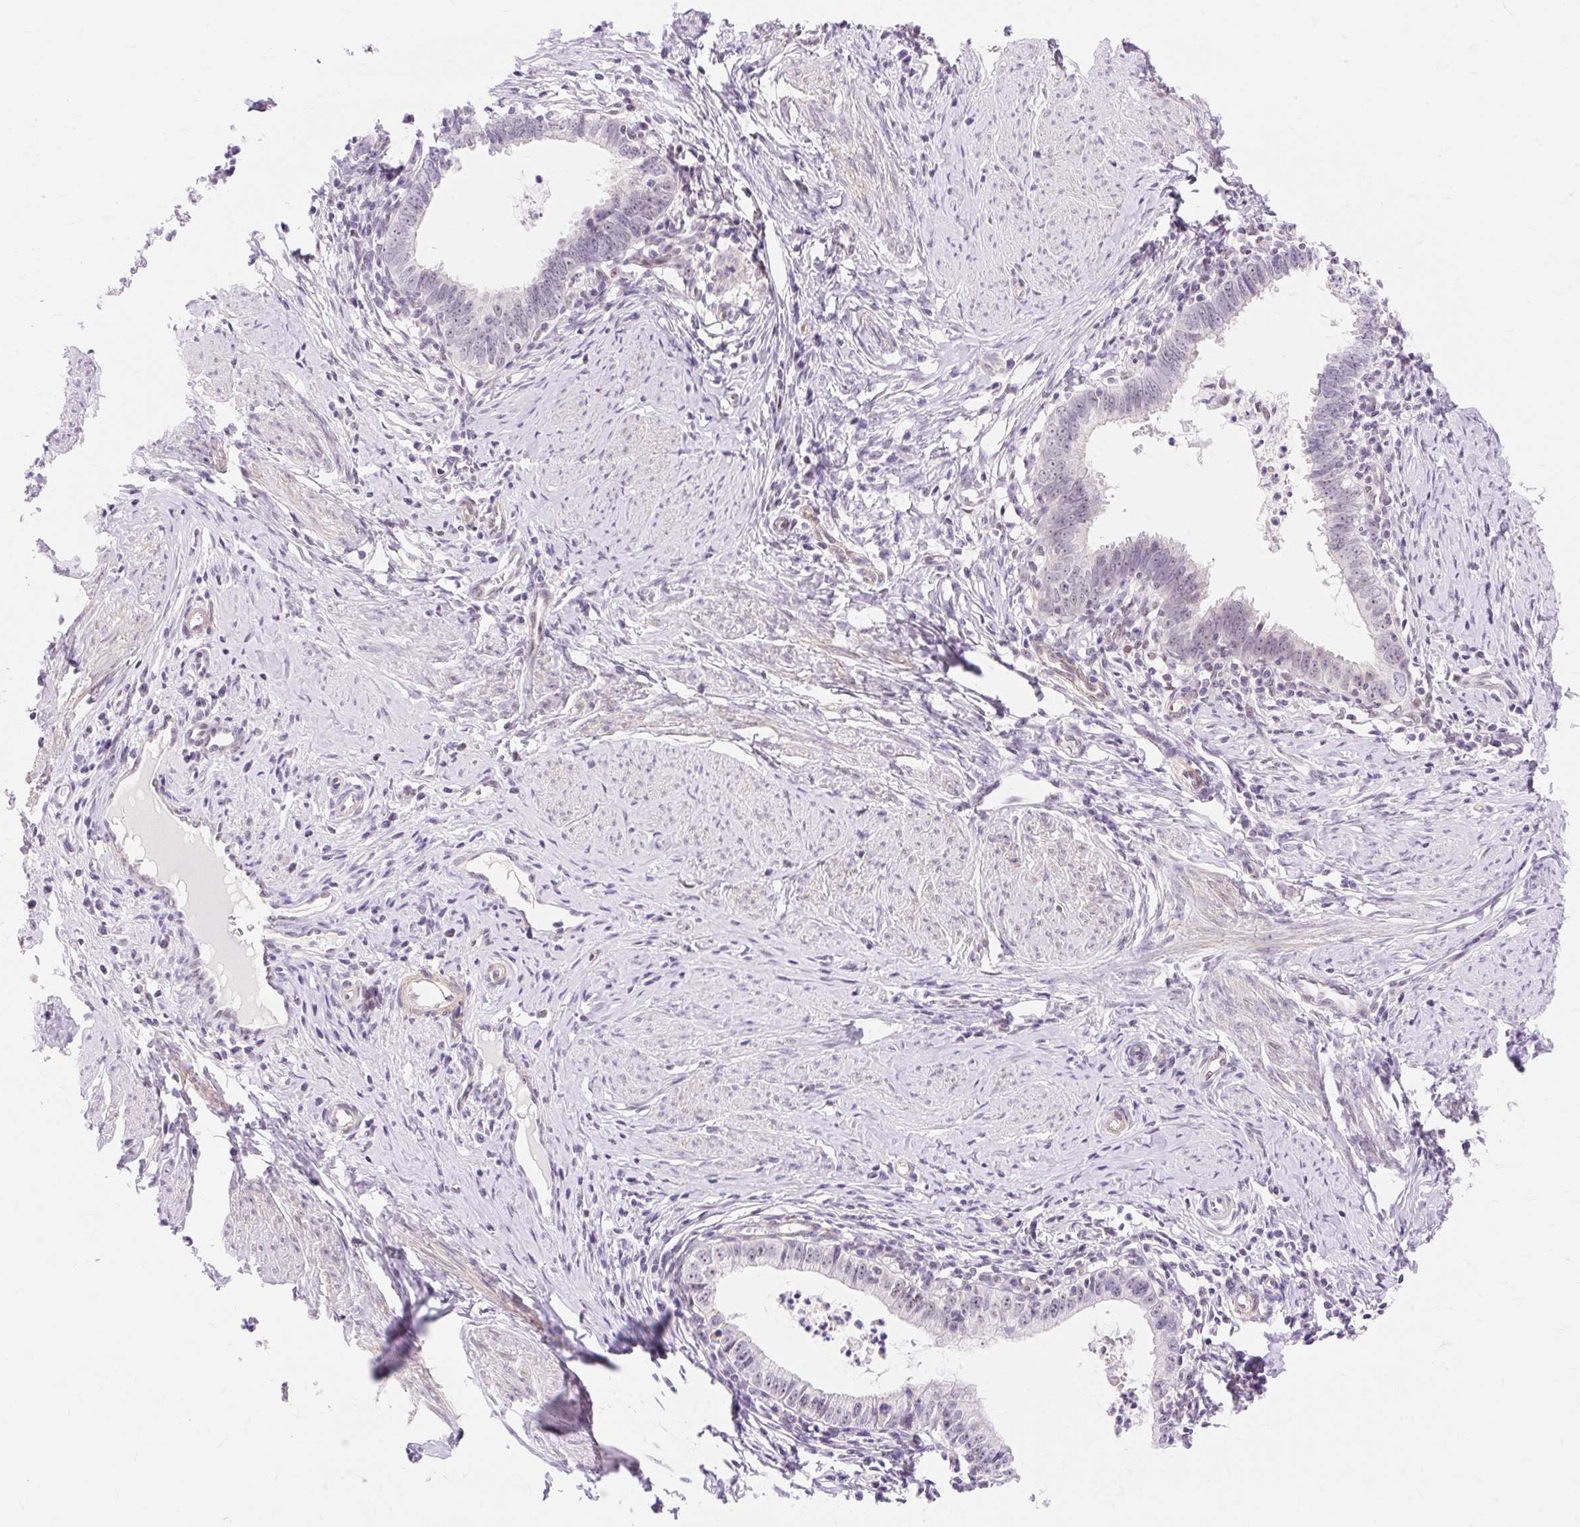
{"staining": {"intensity": "weak", "quantity": "<25%", "location": "nuclear"}, "tissue": "cervical cancer", "cell_type": "Tumor cells", "image_type": "cancer", "snomed": [{"axis": "morphology", "description": "Adenocarcinoma, NOS"}, {"axis": "topography", "description": "Cervix"}], "caption": "The immunohistochemistry micrograph has no significant expression in tumor cells of cervical adenocarcinoma tissue. (Stains: DAB immunohistochemistry with hematoxylin counter stain, Microscopy: brightfield microscopy at high magnification).", "gene": "OBP2A", "patient": {"sex": "female", "age": 36}}